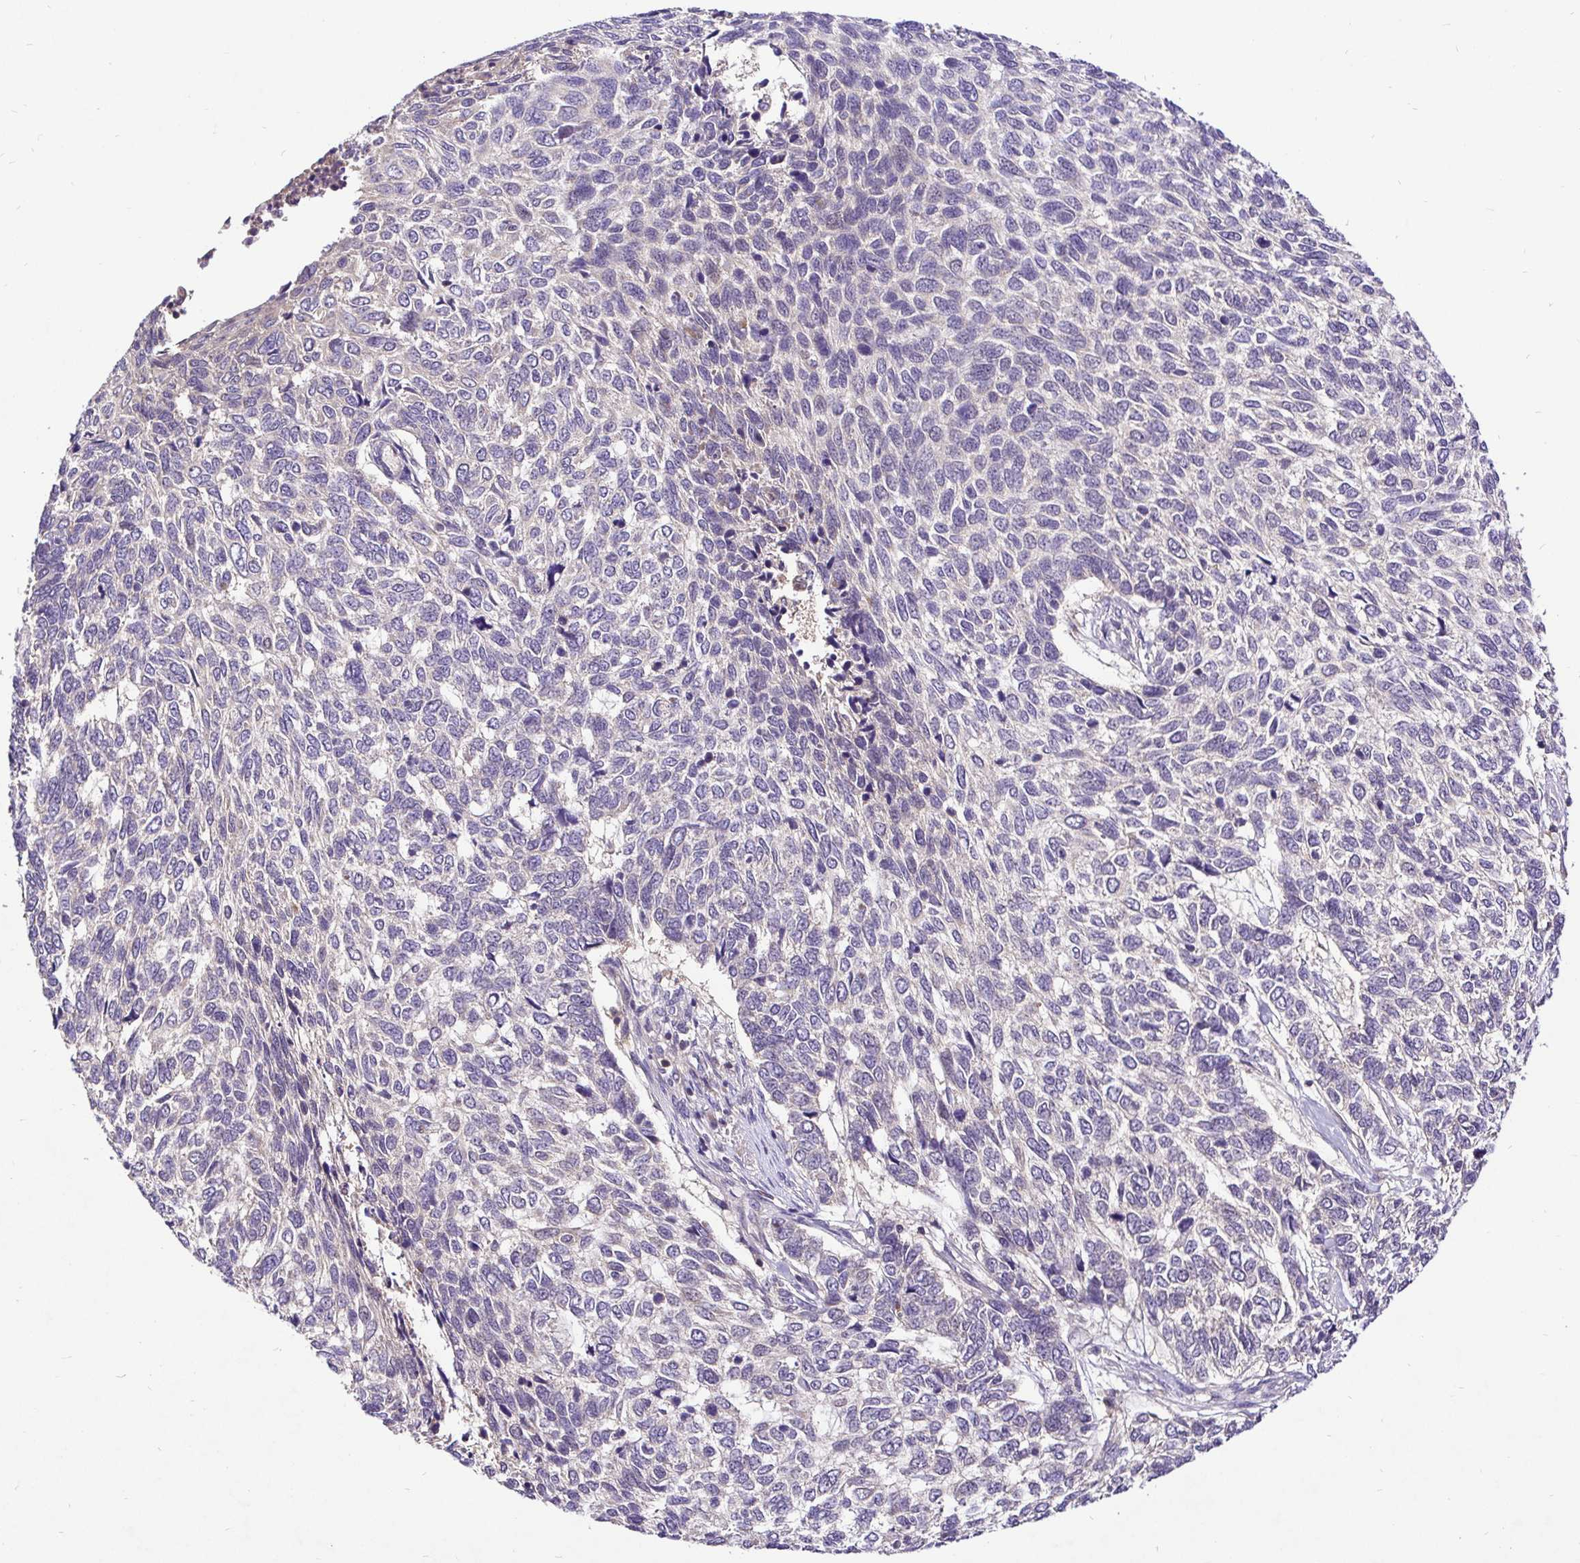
{"staining": {"intensity": "negative", "quantity": "none", "location": "none"}, "tissue": "skin cancer", "cell_type": "Tumor cells", "image_type": "cancer", "snomed": [{"axis": "morphology", "description": "Basal cell carcinoma"}, {"axis": "topography", "description": "Skin"}], "caption": "This is an immunohistochemistry histopathology image of skin cancer (basal cell carcinoma). There is no positivity in tumor cells.", "gene": "UBE2M", "patient": {"sex": "female", "age": 65}}